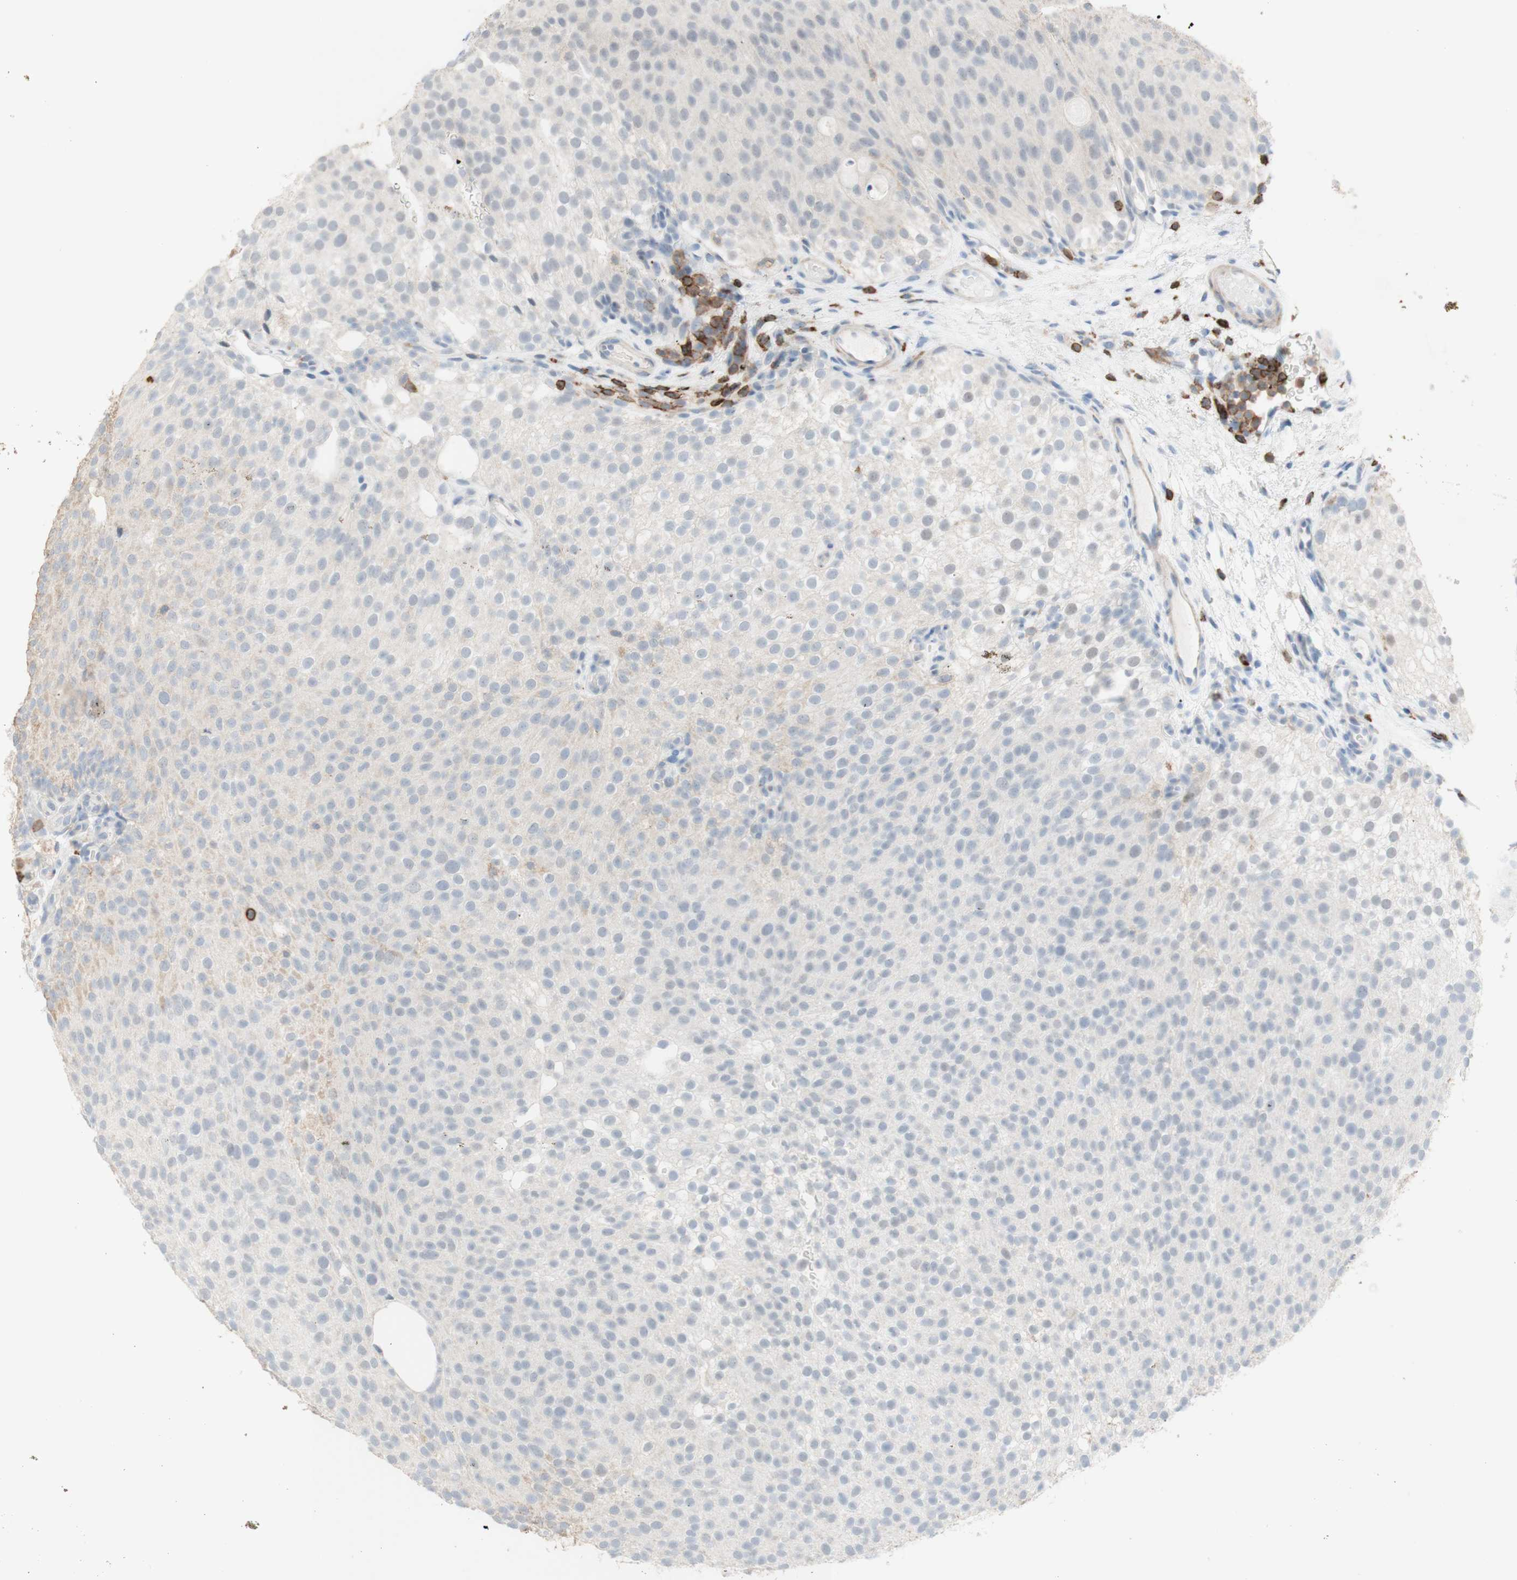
{"staining": {"intensity": "negative", "quantity": "none", "location": "none"}, "tissue": "urothelial cancer", "cell_type": "Tumor cells", "image_type": "cancer", "snomed": [{"axis": "morphology", "description": "Urothelial carcinoma, Low grade"}, {"axis": "topography", "description": "Urinary bladder"}], "caption": "Immunohistochemistry of human urothelial cancer exhibits no positivity in tumor cells. (IHC, brightfield microscopy, high magnification).", "gene": "SPINK6", "patient": {"sex": "male", "age": 78}}